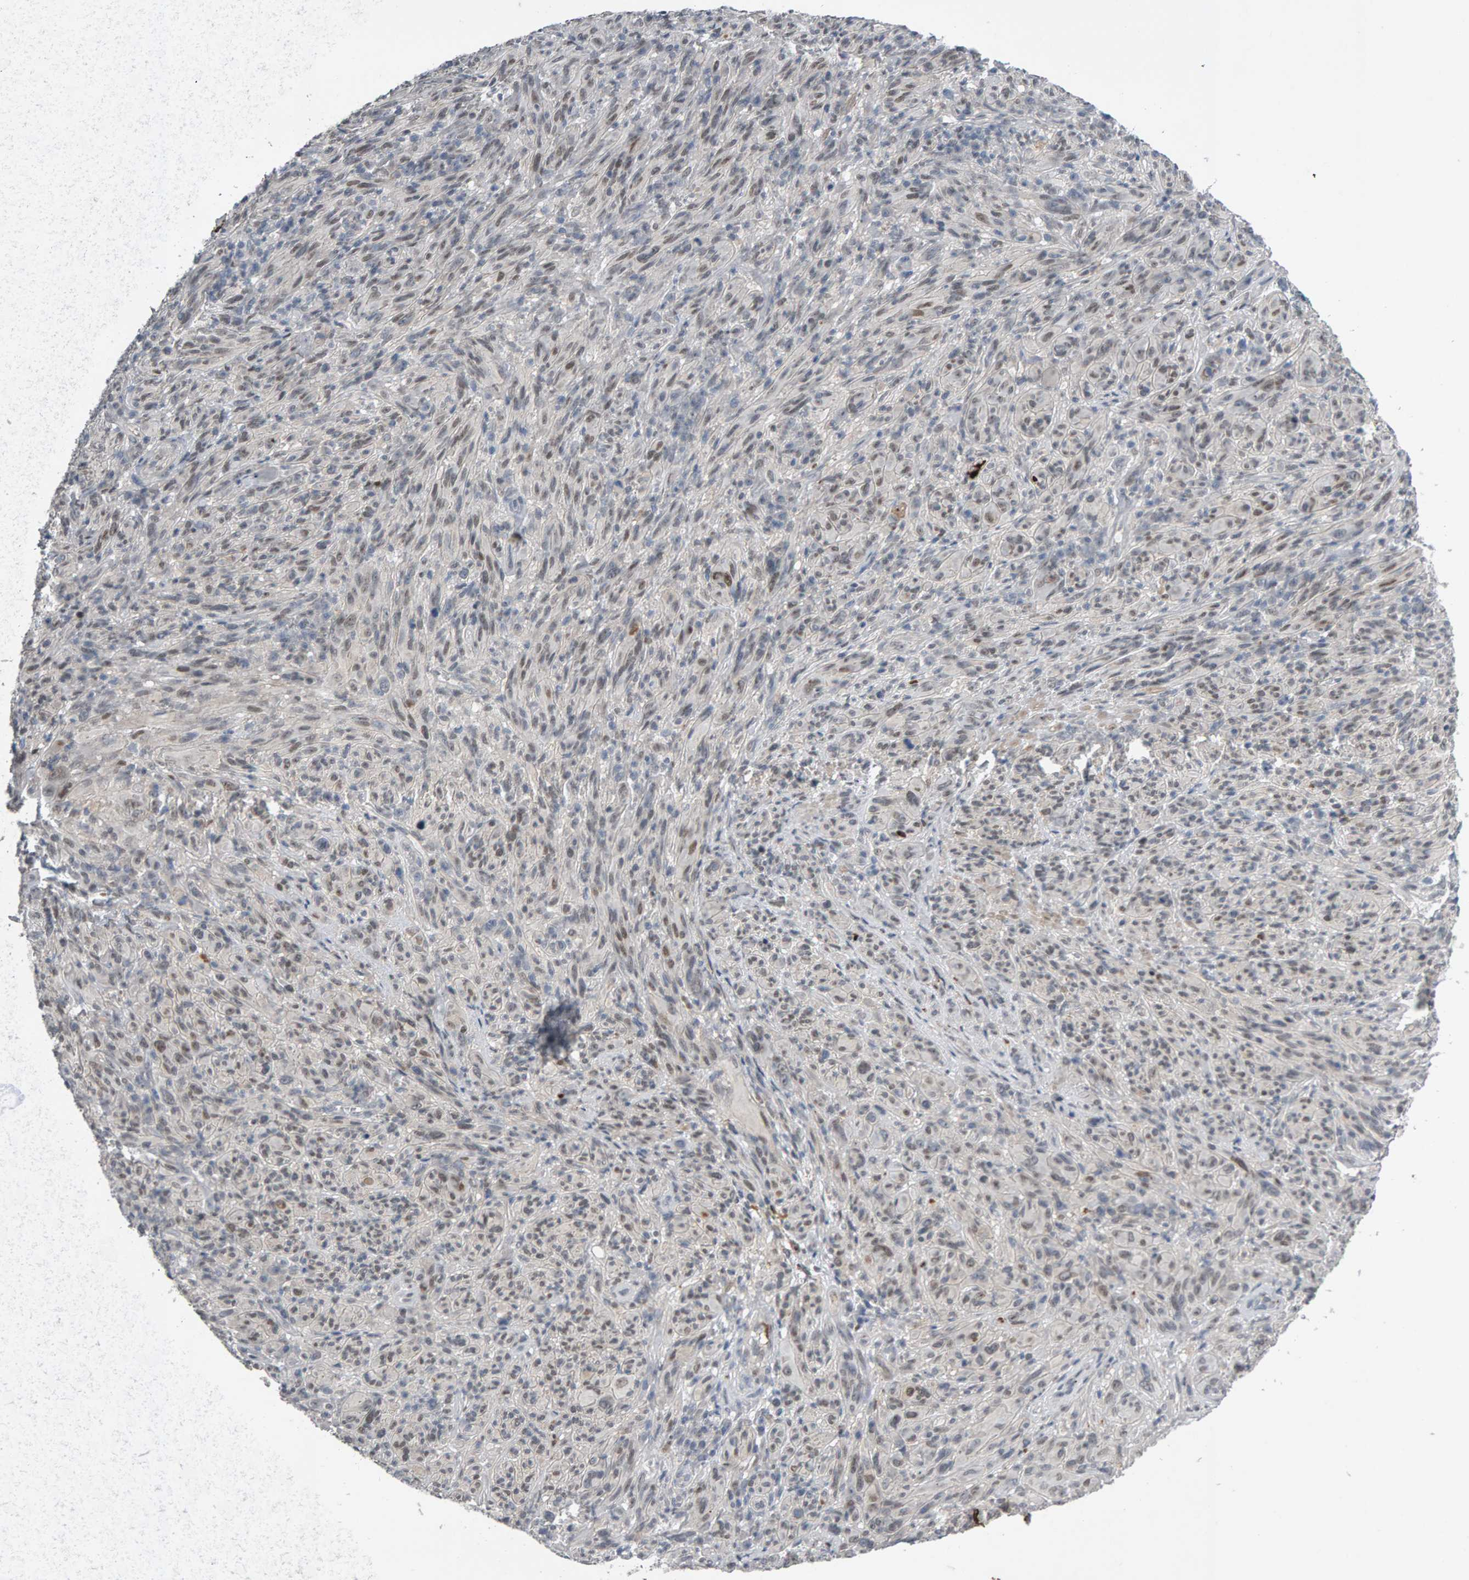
{"staining": {"intensity": "weak", "quantity": "<25%", "location": "nuclear"}, "tissue": "melanoma", "cell_type": "Tumor cells", "image_type": "cancer", "snomed": [{"axis": "morphology", "description": "Malignant melanoma, NOS"}, {"axis": "topography", "description": "Skin of head"}], "caption": "A histopathology image of human malignant melanoma is negative for staining in tumor cells.", "gene": "IPO8", "patient": {"sex": "male", "age": 96}}